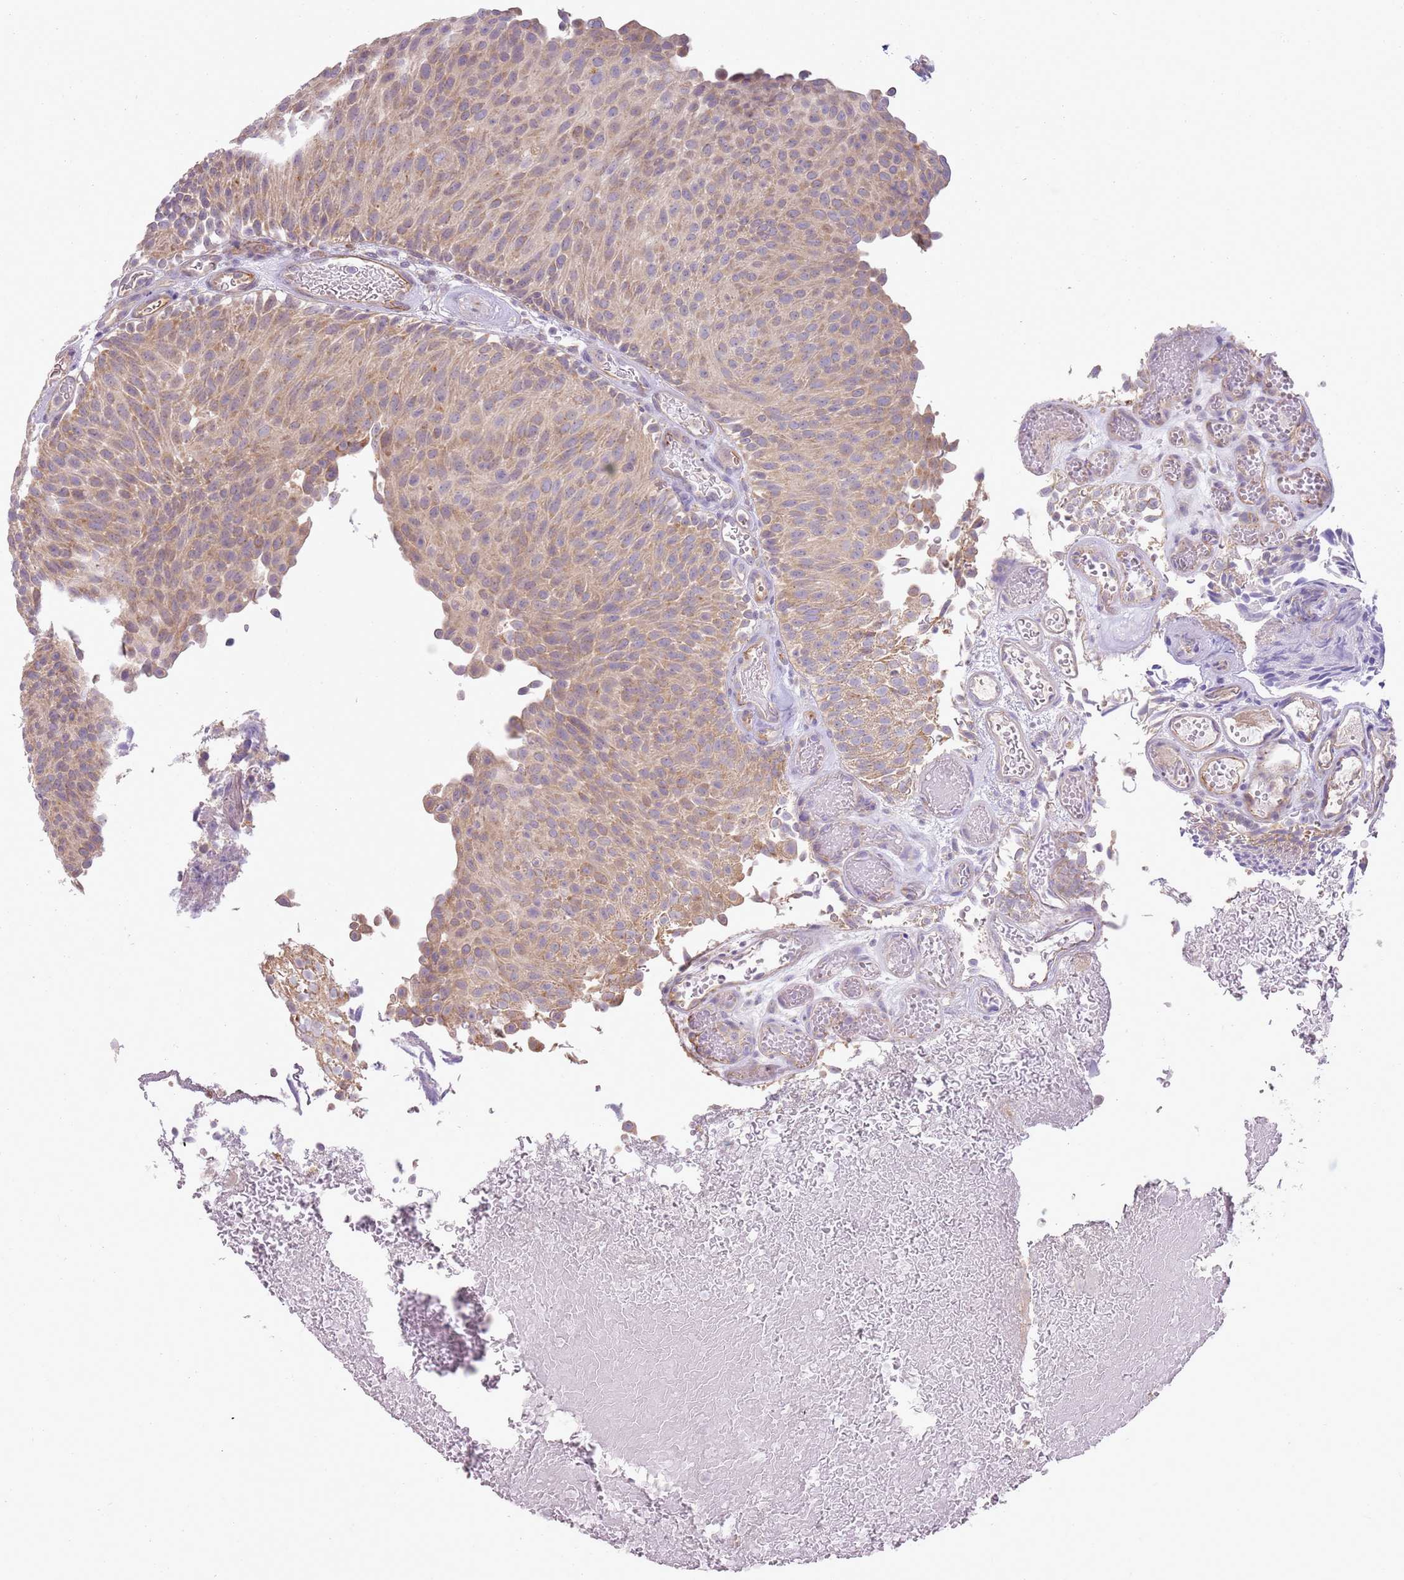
{"staining": {"intensity": "weak", "quantity": "25%-75%", "location": "cytoplasmic/membranous"}, "tissue": "urothelial cancer", "cell_type": "Tumor cells", "image_type": "cancer", "snomed": [{"axis": "morphology", "description": "Urothelial carcinoma, Low grade"}, {"axis": "topography", "description": "Urinary bladder"}], "caption": "A brown stain labels weak cytoplasmic/membranous staining of a protein in human low-grade urothelial carcinoma tumor cells.", "gene": "SKOR2", "patient": {"sex": "male", "age": 78}}